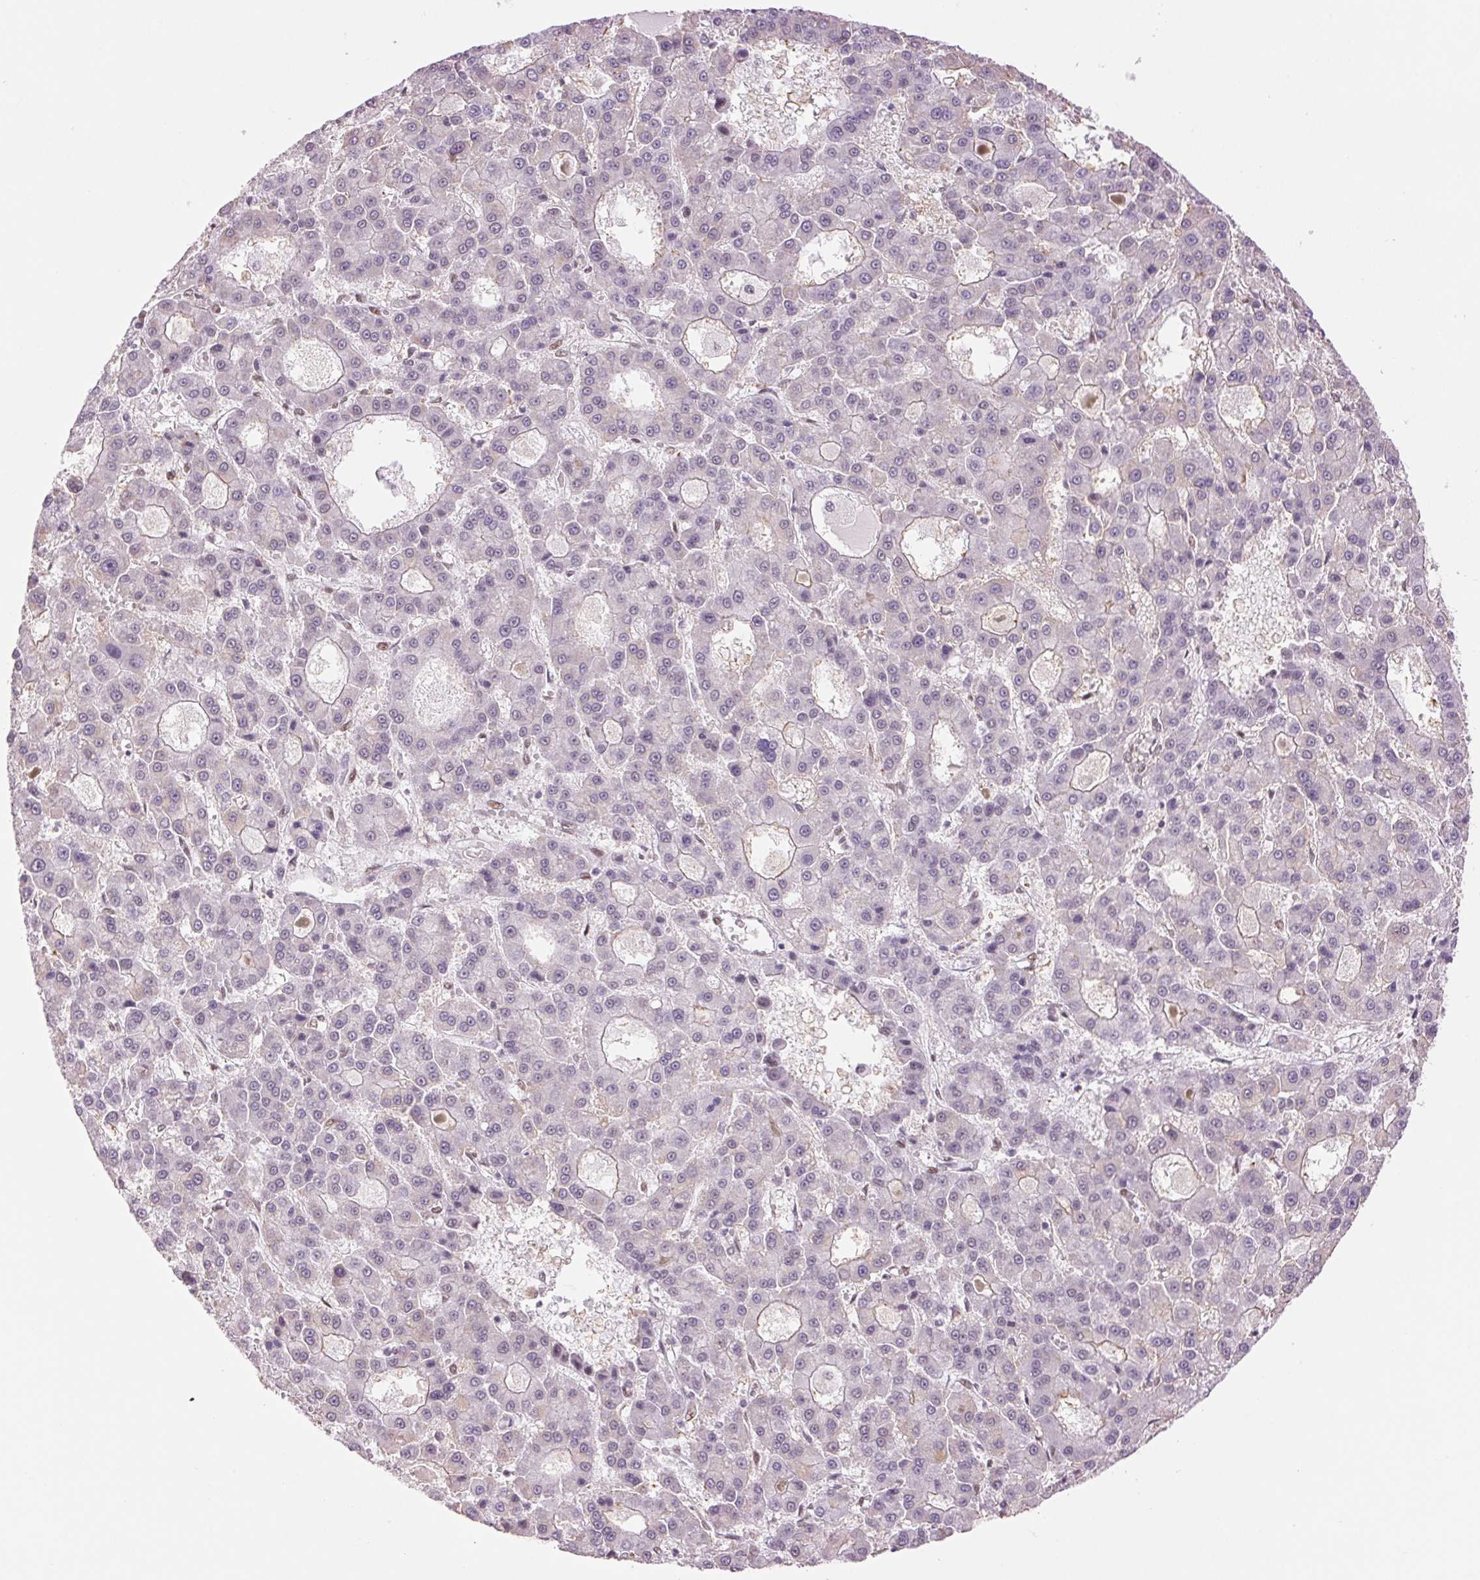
{"staining": {"intensity": "negative", "quantity": "none", "location": "none"}, "tissue": "liver cancer", "cell_type": "Tumor cells", "image_type": "cancer", "snomed": [{"axis": "morphology", "description": "Carcinoma, Hepatocellular, NOS"}, {"axis": "topography", "description": "Liver"}], "caption": "Protein analysis of liver cancer (hepatocellular carcinoma) exhibits no significant staining in tumor cells.", "gene": "ZFR2", "patient": {"sex": "male", "age": 70}}